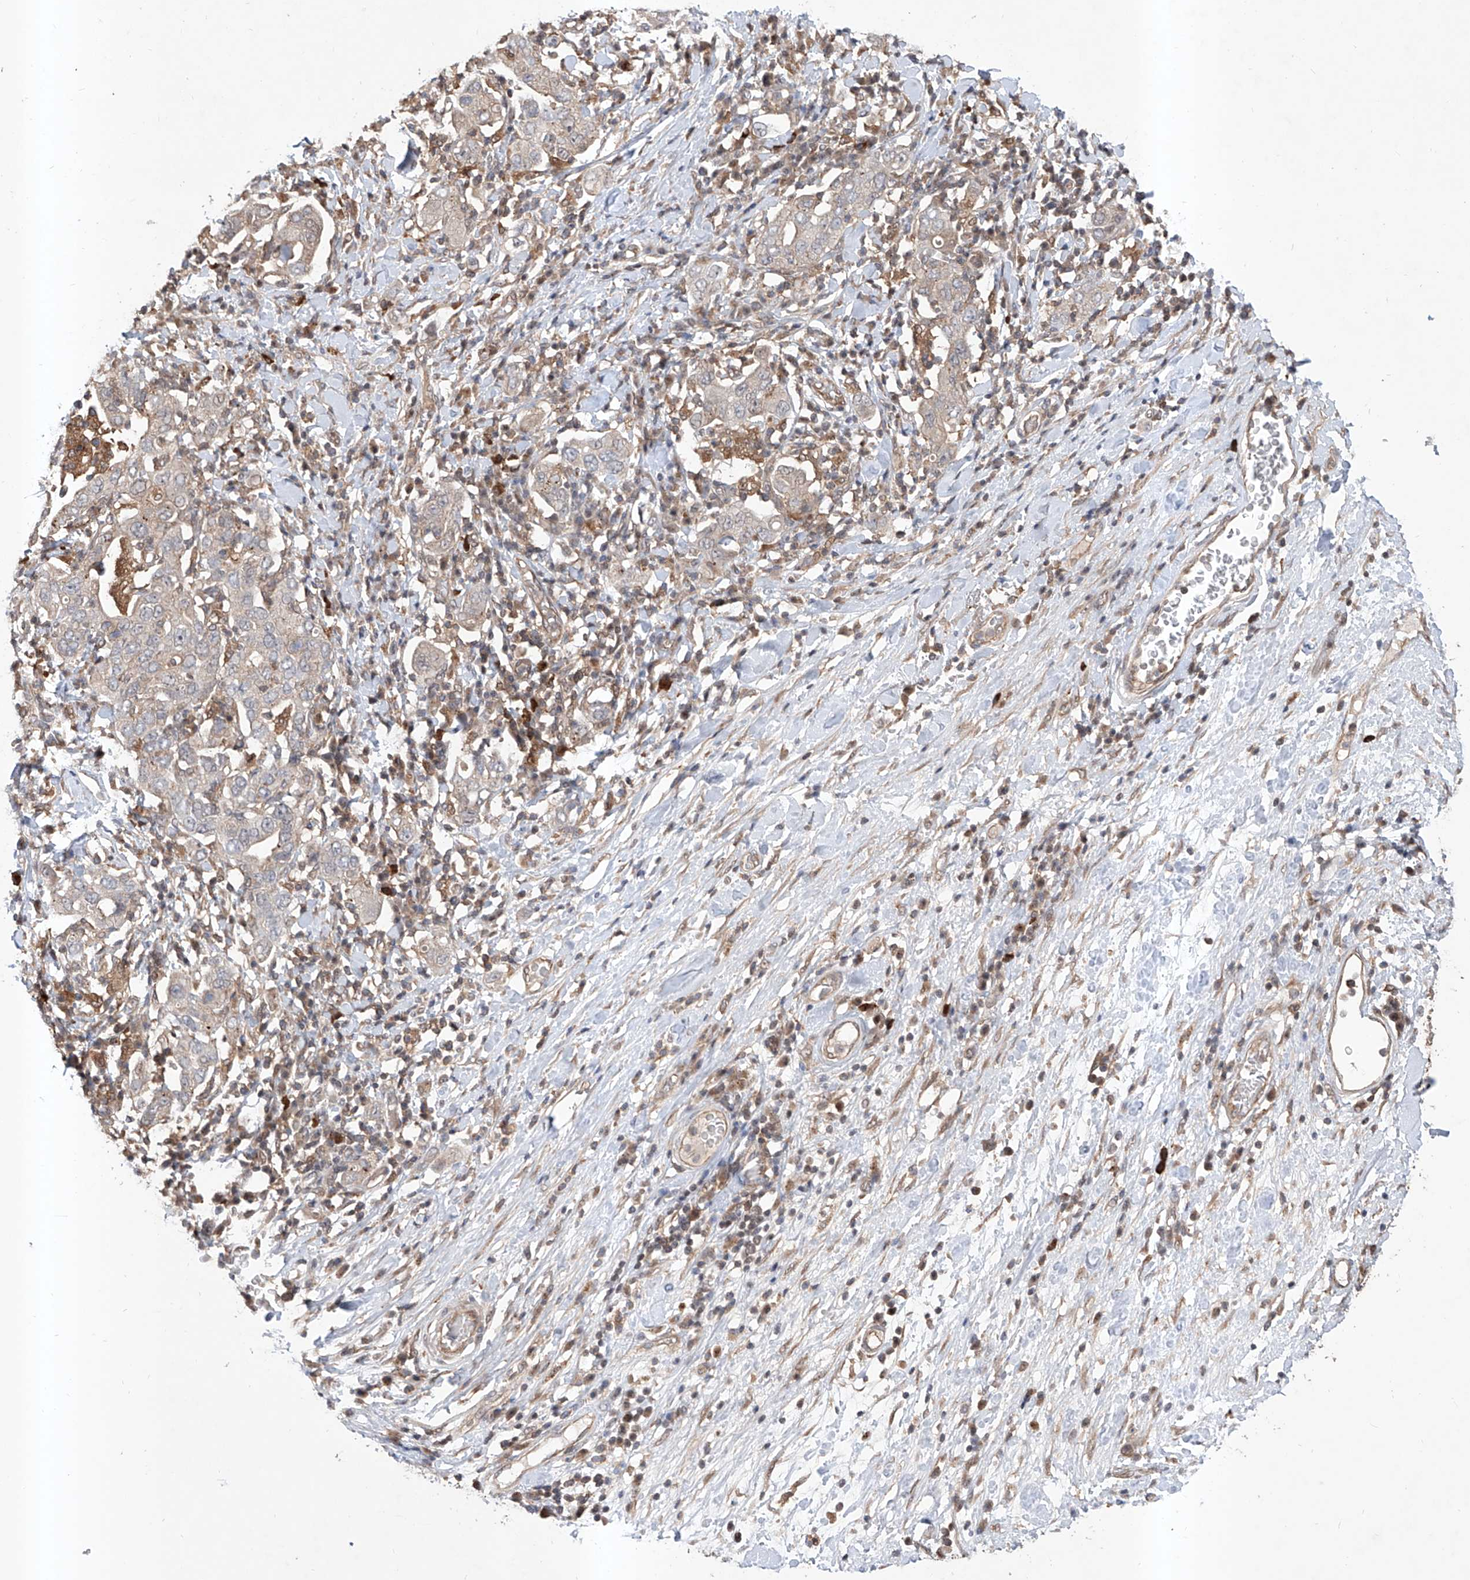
{"staining": {"intensity": "negative", "quantity": "none", "location": "none"}, "tissue": "stomach cancer", "cell_type": "Tumor cells", "image_type": "cancer", "snomed": [{"axis": "morphology", "description": "Adenocarcinoma, NOS"}, {"axis": "topography", "description": "Stomach, upper"}], "caption": "An image of stomach cancer (adenocarcinoma) stained for a protein demonstrates no brown staining in tumor cells.", "gene": "HOXC8", "patient": {"sex": "male", "age": 62}}